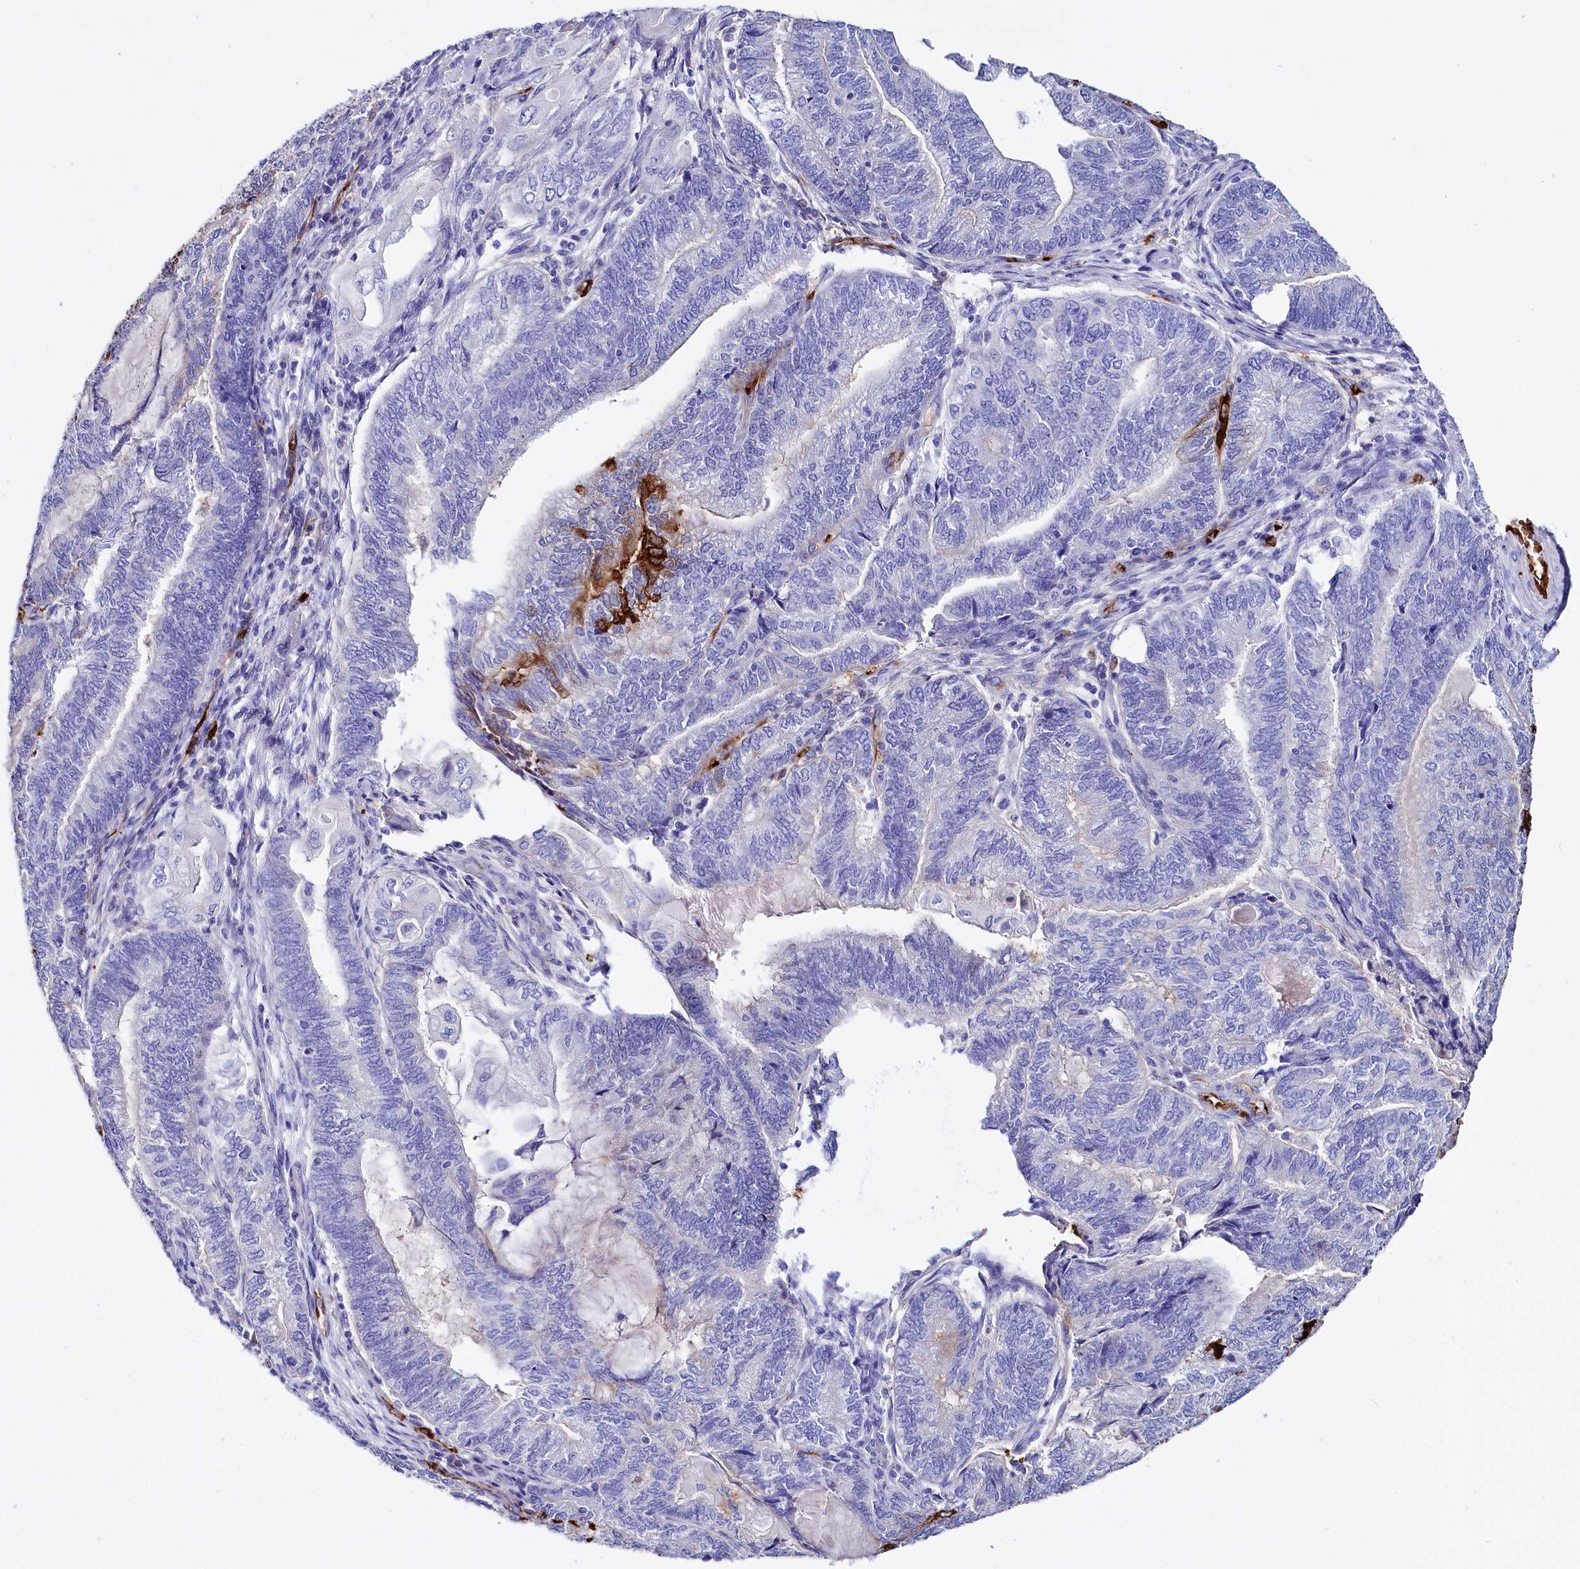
{"staining": {"intensity": "strong", "quantity": "<25%", "location": "cytoplasmic/membranous"}, "tissue": "endometrial cancer", "cell_type": "Tumor cells", "image_type": "cancer", "snomed": [{"axis": "morphology", "description": "Adenocarcinoma, NOS"}, {"axis": "topography", "description": "Uterus"}, {"axis": "topography", "description": "Endometrium"}], "caption": "Adenocarcinoma (endometrial) was stained to show a protein in brown. There is medium levels of strong cytoplasmic/membranous staining in approximately <25% of tumor cells.", "gene": "RPUSD3", "patient": {"sex": "female", "age": 70}}